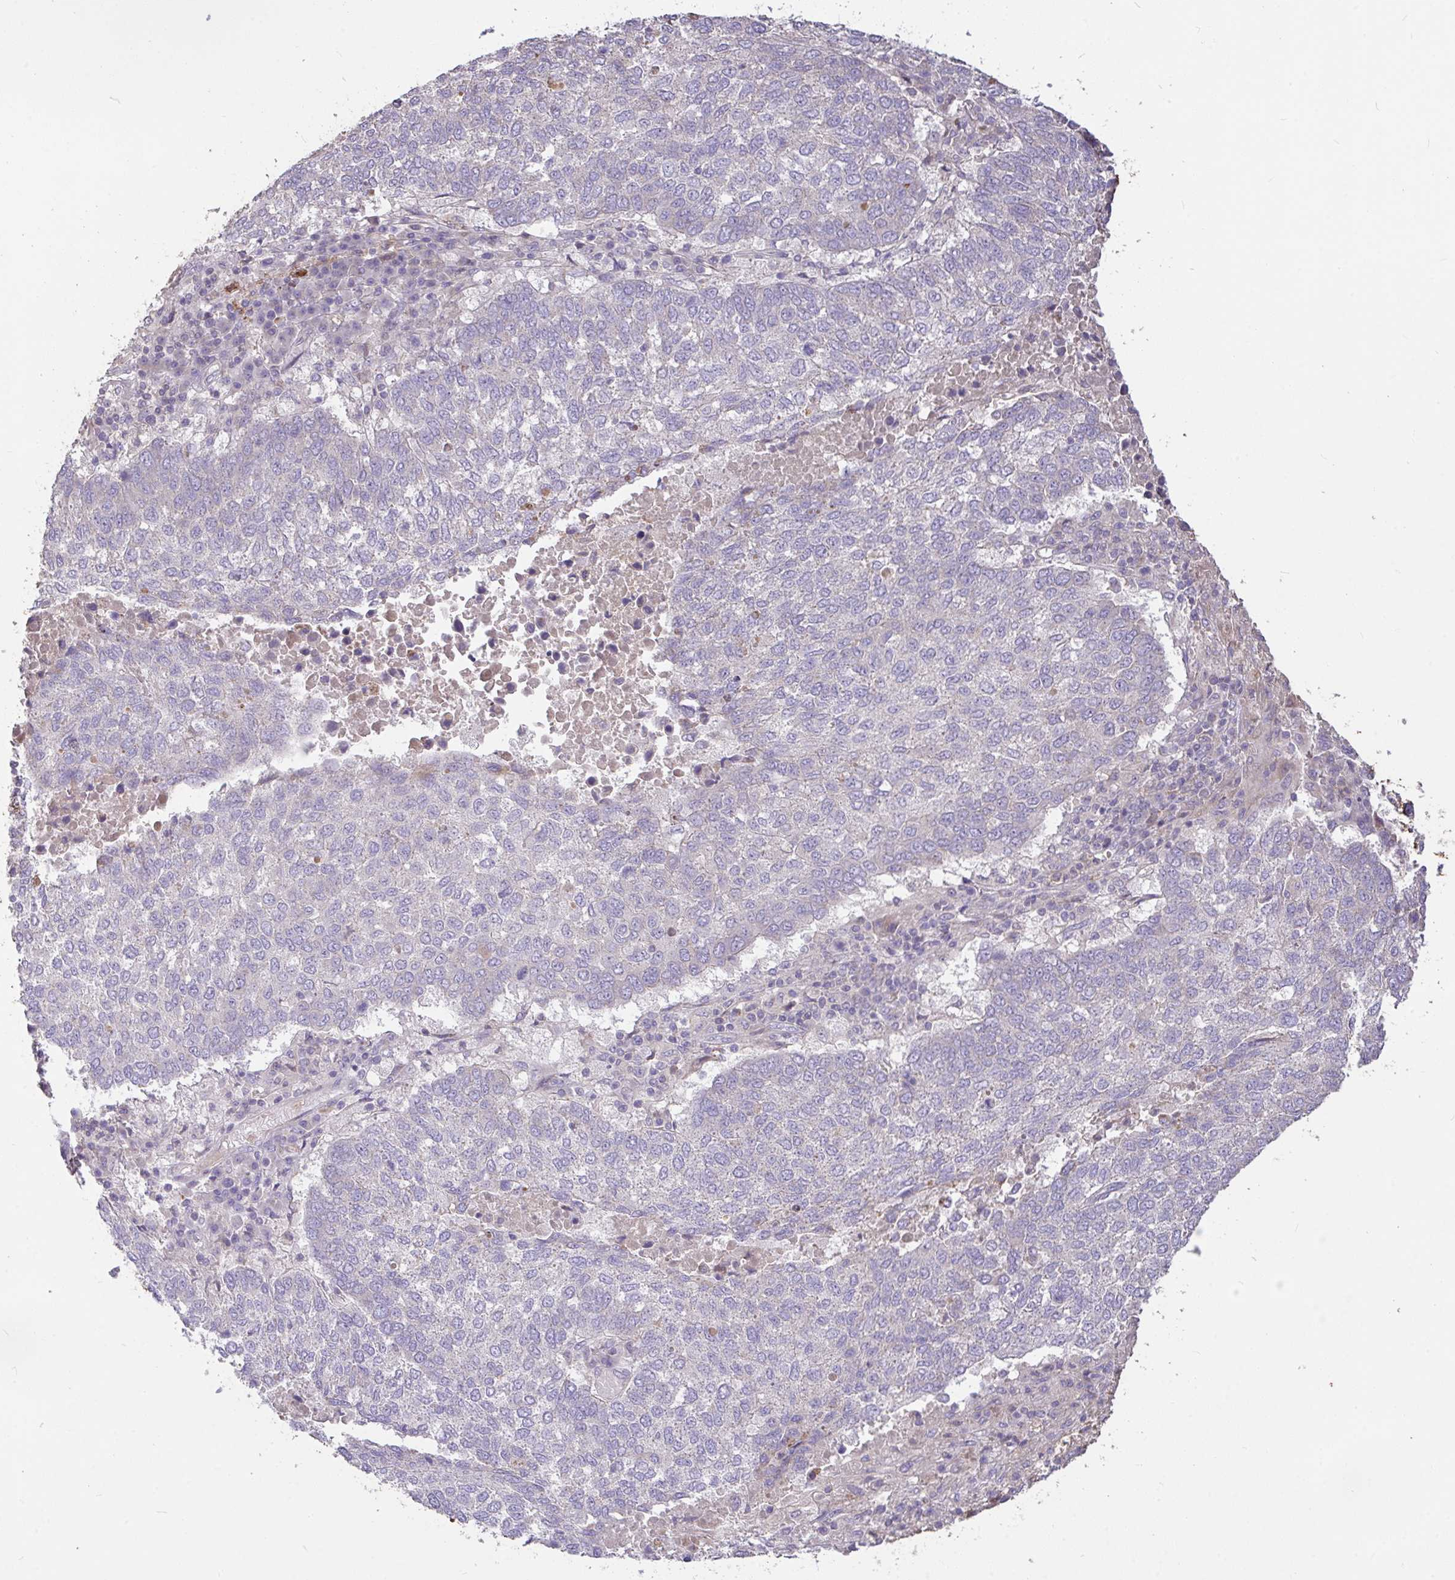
{"staining": {"intensity": "negative", "quantity": "none", "location": "none"}, "tissue": "lung cancer", "cell_type": "Tumor cells", "image_type": "cancer", "snomed": [{"axis": "morphology", "description": "Squamous cell carcinoma, NOS"}, {"axis": "topography", "description": "Lung"}], "caption": "An immunohistochemistry (IHC) histopathology image of lung squamous cell carcinoma is shown. There is no staining in tumor cells of lung squamous cell carcinoma.", "gene": "FCER1A", "patient": {"sex": "male", "age": 73}}